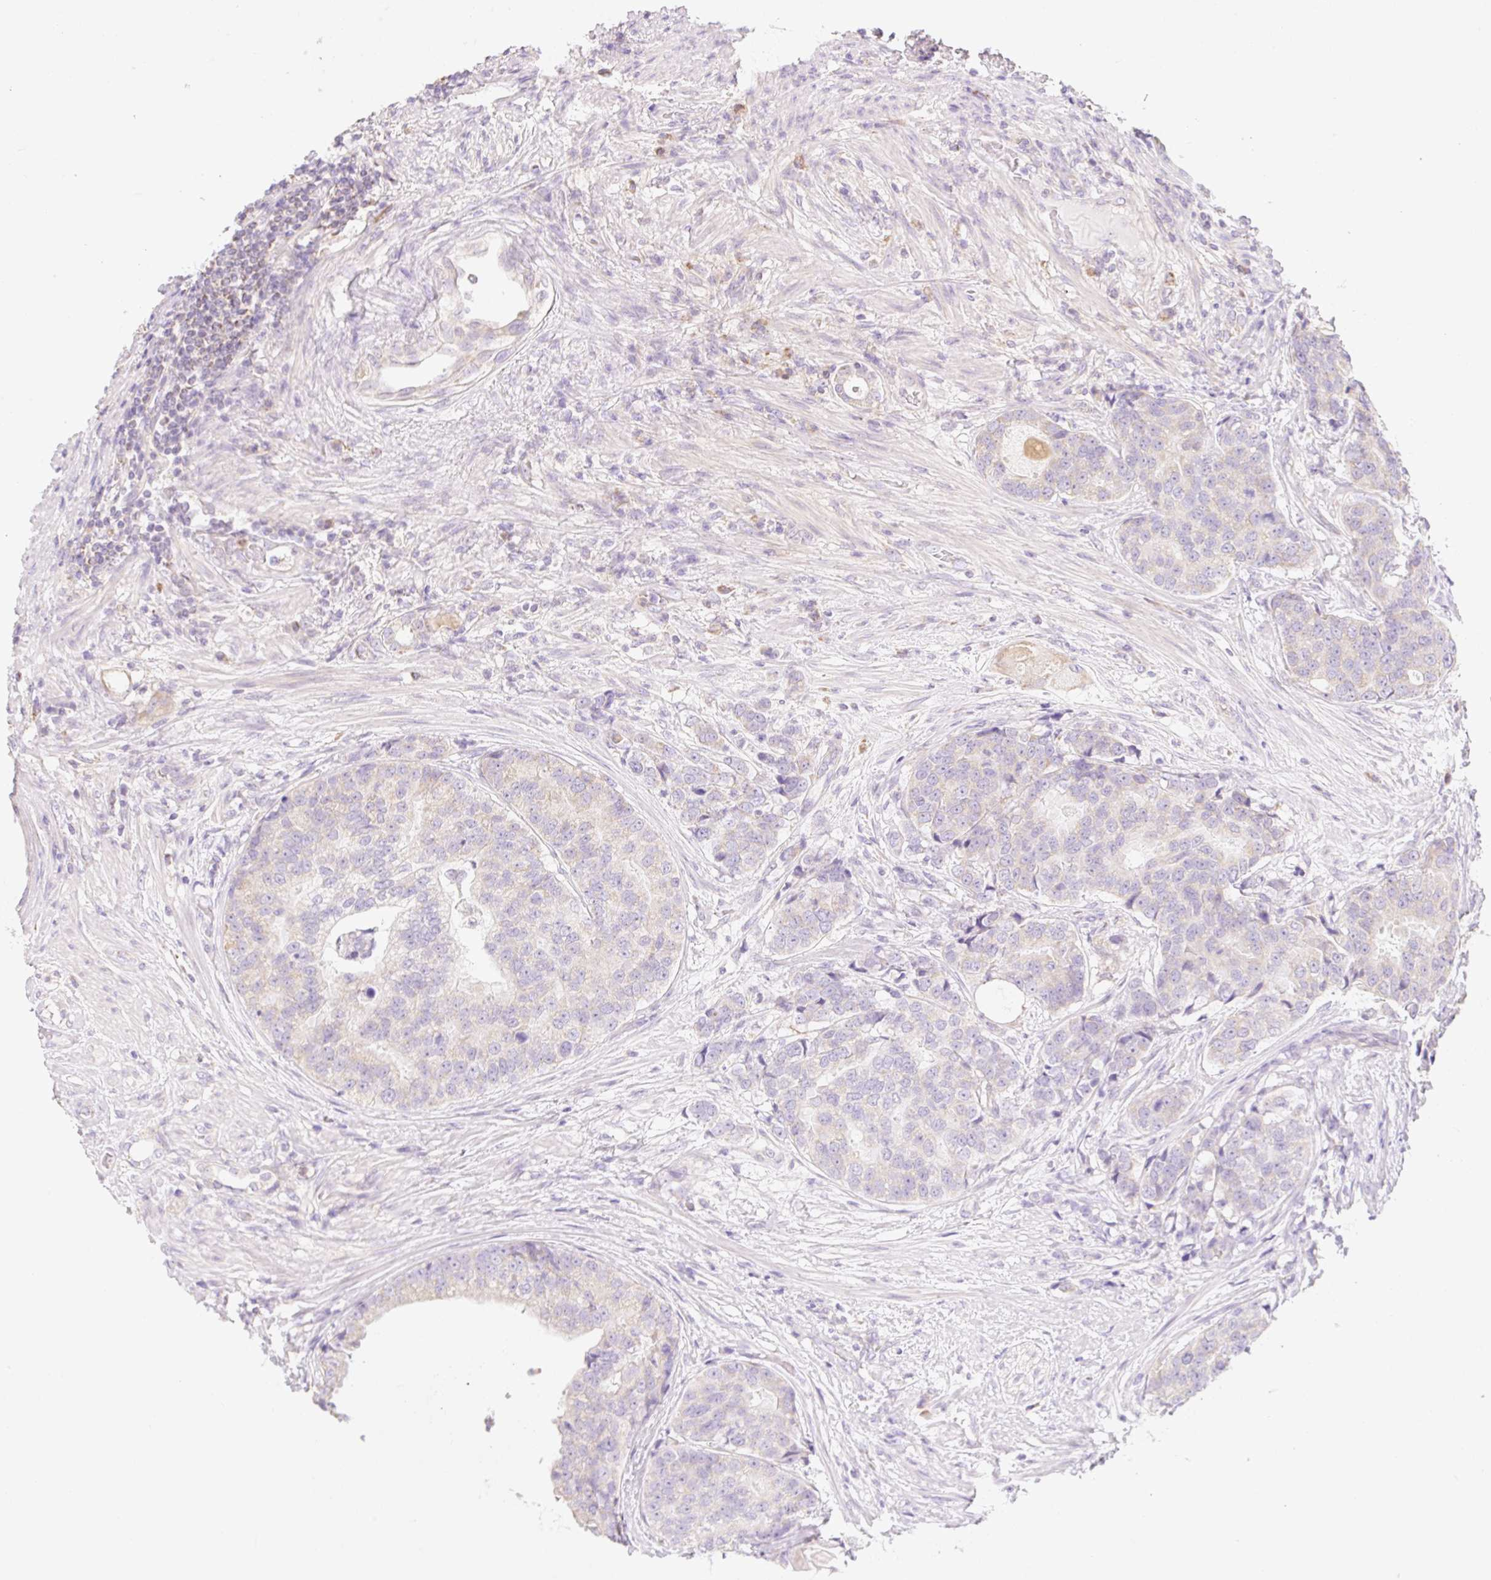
{"staining": {"intensity": "negative", "quantity": "none", "location": "none"}, "tissue": "prostate cancer", "cell_type": "Tumor cells", "image_type": "cancer", "snomed": [{"axis": "morphology", "description": "Adenocarcinoma, High grade"}, {"axis": "topography", "description": "Prostate"}], "caption": "Immunohistochemistry image of neoplastic tissue: human prostate cancer (adenocarcinoma (high-grade)) stained with DAB (3,3'-diaminobenzidine) shows no significant protein expression in tumor cells.", "gene": "DHX35", "patient": {"sex": "male", "age": 68}}